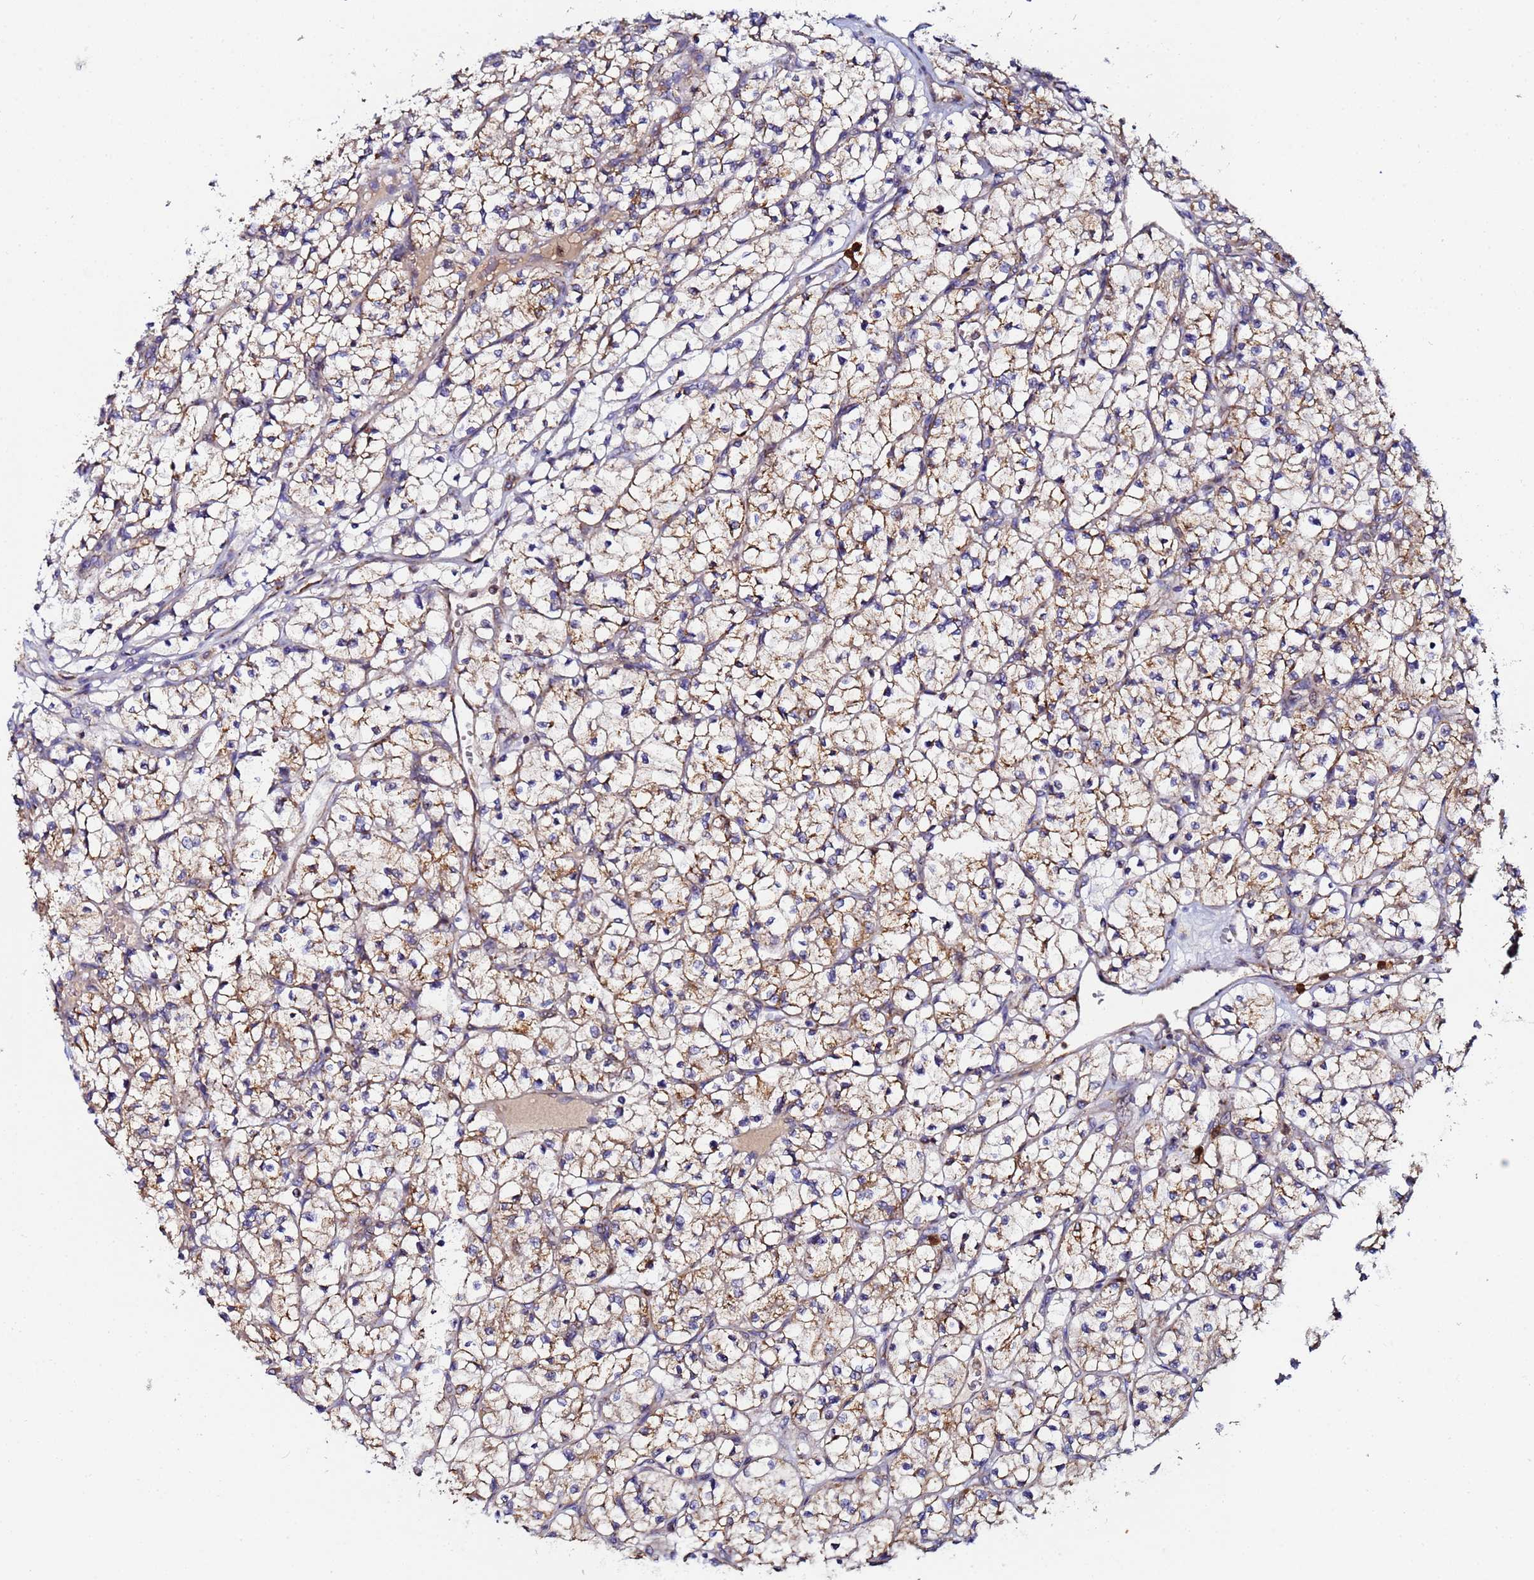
{"staining": {"intensity": "moderate", "quantity": ">75%", "location": "cytoplasmic/membranous"}, "tissue": "renal cancer", "cell_type": "Tumor cells", "image_type": "cancer", "snomed": [{"axis": "morphology", "description": "Adenocarcinoma, NOS"}, {"axis": "topography", "description": "Kidney"}], "caption": "A histopathology image of renal cancer stained for a protein reveals moderate cytoplasmic/membranous brown staining in tumor cells.", "gene": "CCDC127", "patient": {"sex": "female", "age": 64}}